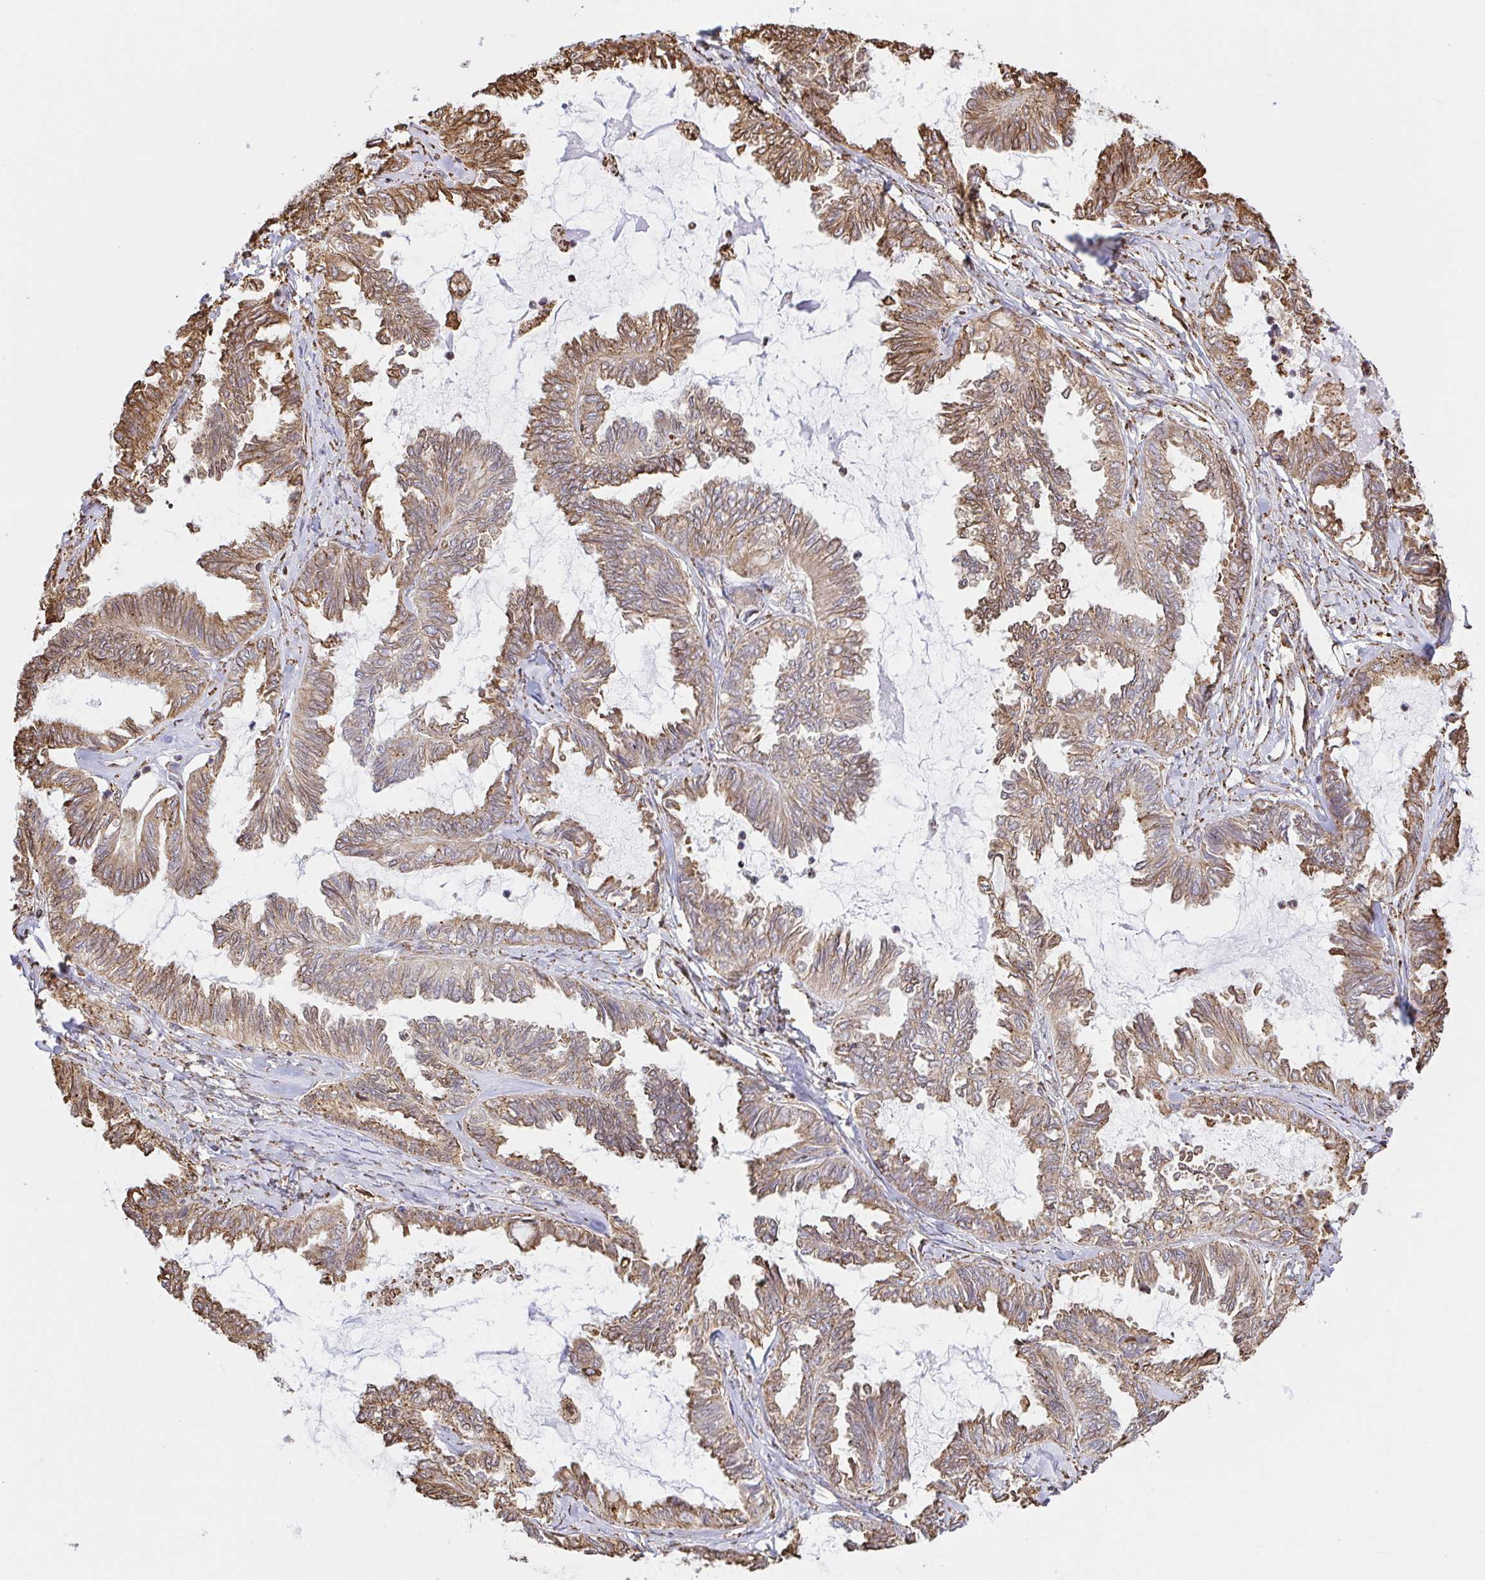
{"staining": {"intensity": "moderate", "quantity": ">75%", "location": "cytoplasmic/membranous"}, "tissue": "ovarian cancer", "cell_type": "Tumor cells", "image_type": "cancer", "snomed": [{"axis": "morphology", "description": "Carcinoma, endometroid"}, {"axis": "topography", "description": "Ovary"}], "caption": "Ovarian cancer was stained to show a protein in brown. There is medium levels of moderate cytoplasmic/membranous positivity in approximately >75% of tumor cells.", "gene": "CLGN", "patient": {"sex": "female", "age": 70}}